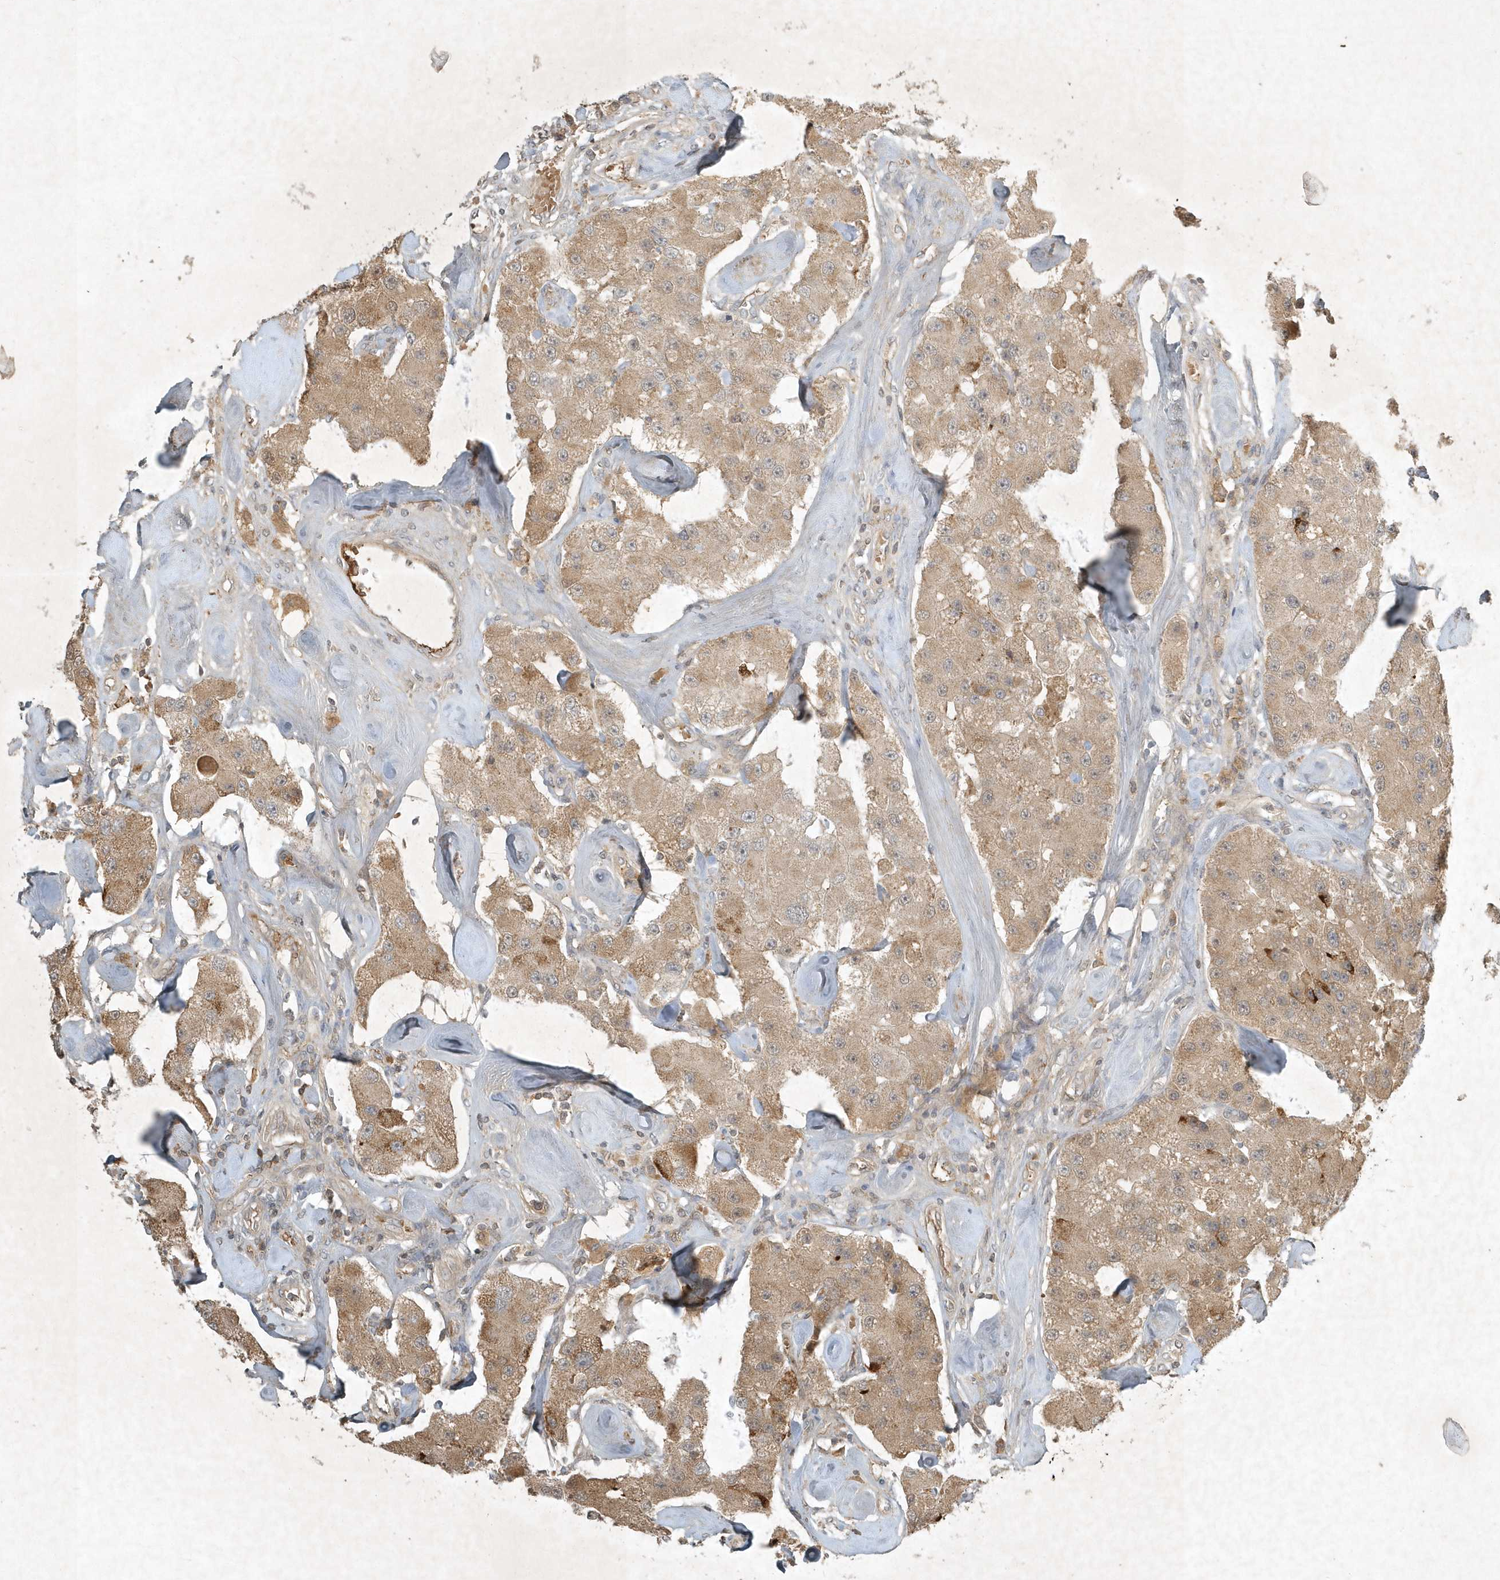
{"staining": {"intensity": "moderate", "quantity": ">75%", "location": "cytoplasmic/membranous"}, "tissue": "carcinoid", "cell_type": "Tumor cells", "image_type": "cancer", "snomed": [{"axis": "morphology", "description": "Carcinoid, malignant, NOS"}, {"axis": "topography", "description": "Pancreas"}], "caption": "High-magnification brightfield microscopy of malignant carcinoid stained with DAB (brown) and counterstained with hematoxylin (blue). tumor cells exhibit moderate cytoplasmic/membranous expression is appreciated in approximately>75% of cells. (IHC, brightfield microscopy, high magnification).", "gene": "TNFAIP6", "patient": {"sex": "male", "age": 41}}